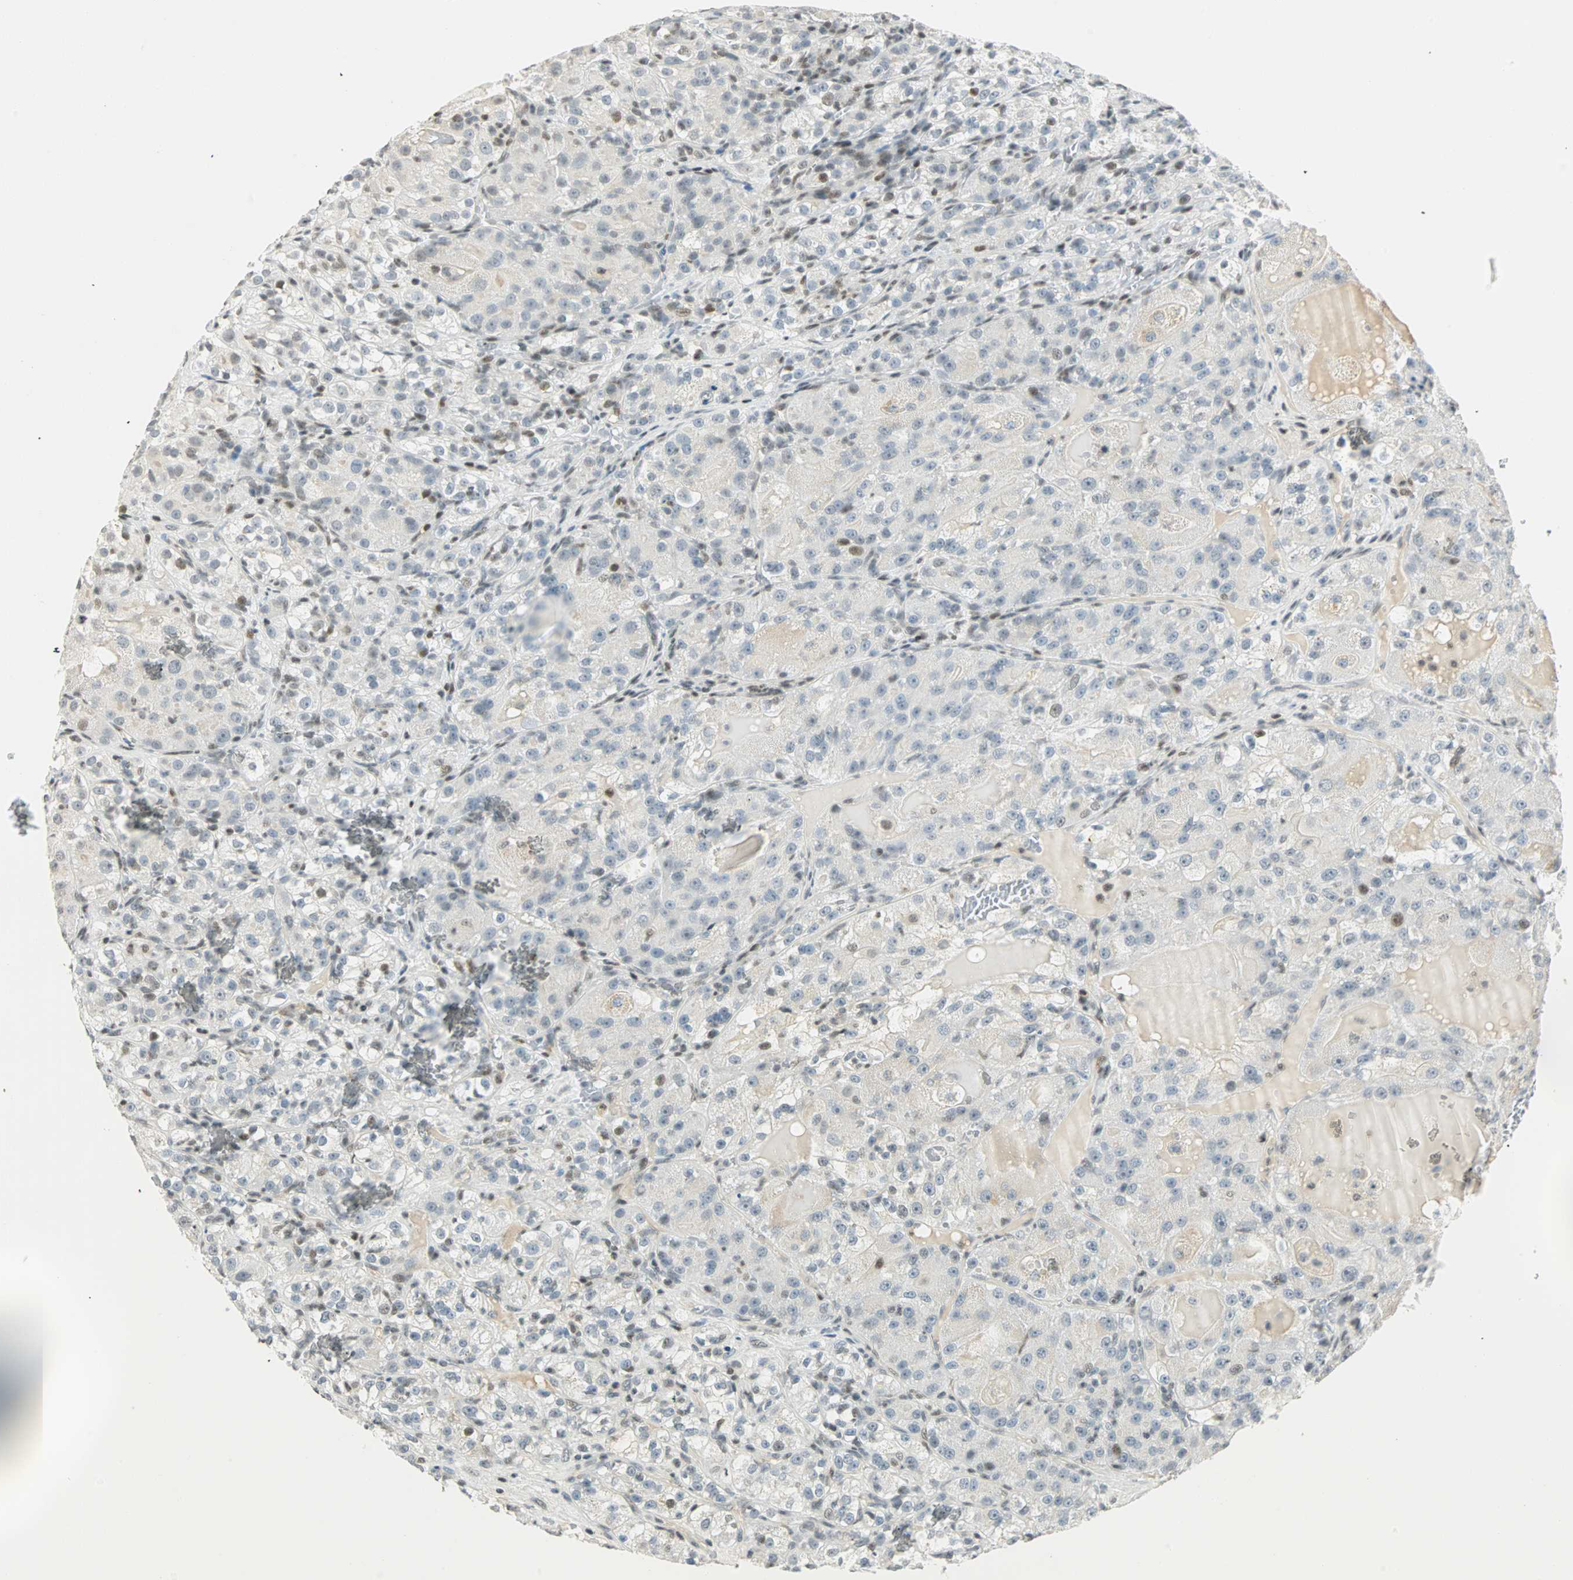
{"staining": {"intensity": "weak", "quantity": "<25%", "location": "nuclear"}, "tissue": "renal cancer", "cell_type": "Tumor cells", "image_type": "cancer", "snomed": [{"axis": "morphology", "description": "Normal tissue, NOS"}, {"axis": "morphology", "description": "Adenocarcinoma, NOS"}, {"axis": "topography", "description": "Kidney"}], "caption": "IHC photomicrograph of neoplastic tissue: human adenocarcinoma (renal) stained with DAB (3,3'-diaminobenzidine) reveals no significant protein expression in tumor cells.", "gene": "SMAD3", "patient": {"sex": "male", "age": 61}}